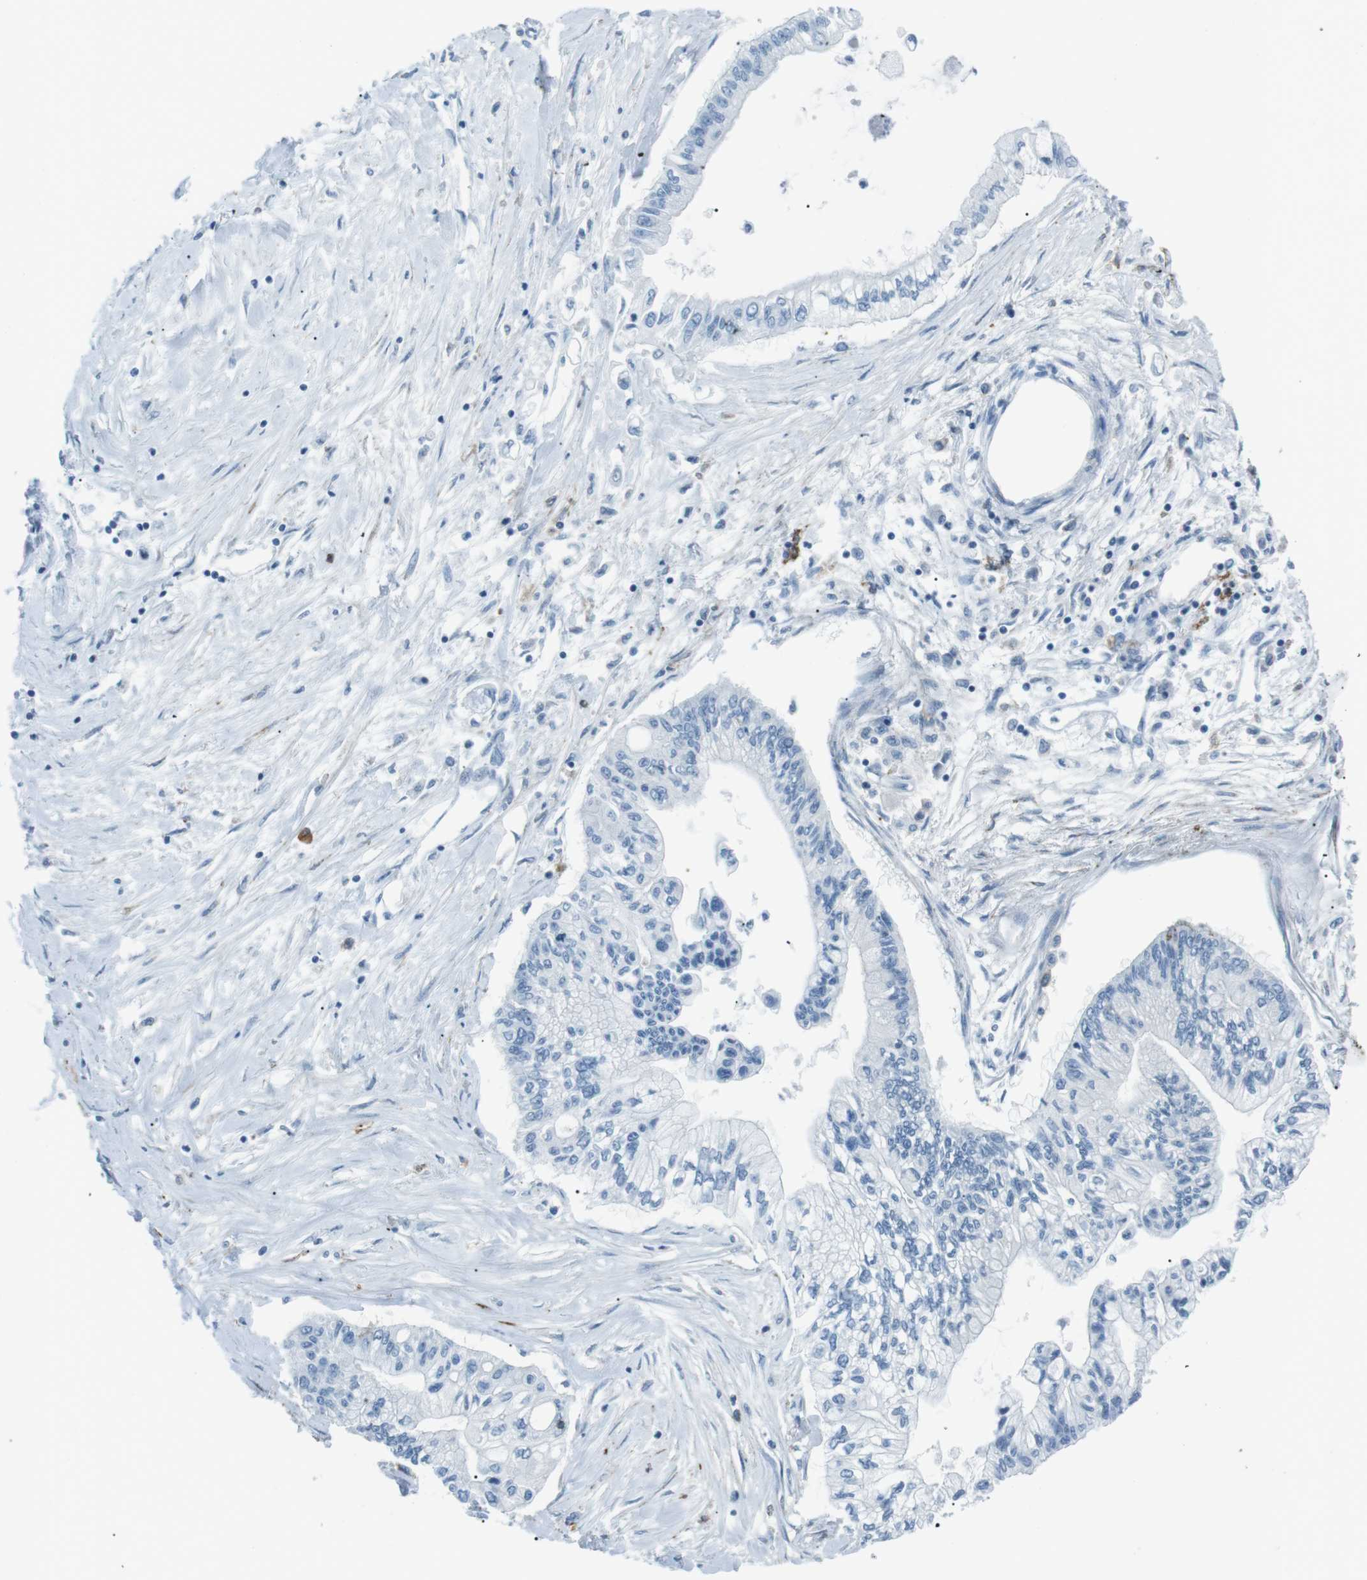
{"staining": {"intensity": "negative", "quantity": "none", "location": "none"}, "tissue": "pancreatic cancer", "cell_type": "Tumor cells", "image_type": "cancer", "snomed": [{"axis": "morphology", "description": "Adenocarcinoma, NOS"}, {"axis": "topography", "description": "Pancreas"}], "caption": "Tumor cells are negative for brown protein staining in pancreatic cancer (adenocarcinoma).", "gene": "CSF2RA", "patient": {"sex": "female", "age": 77}}